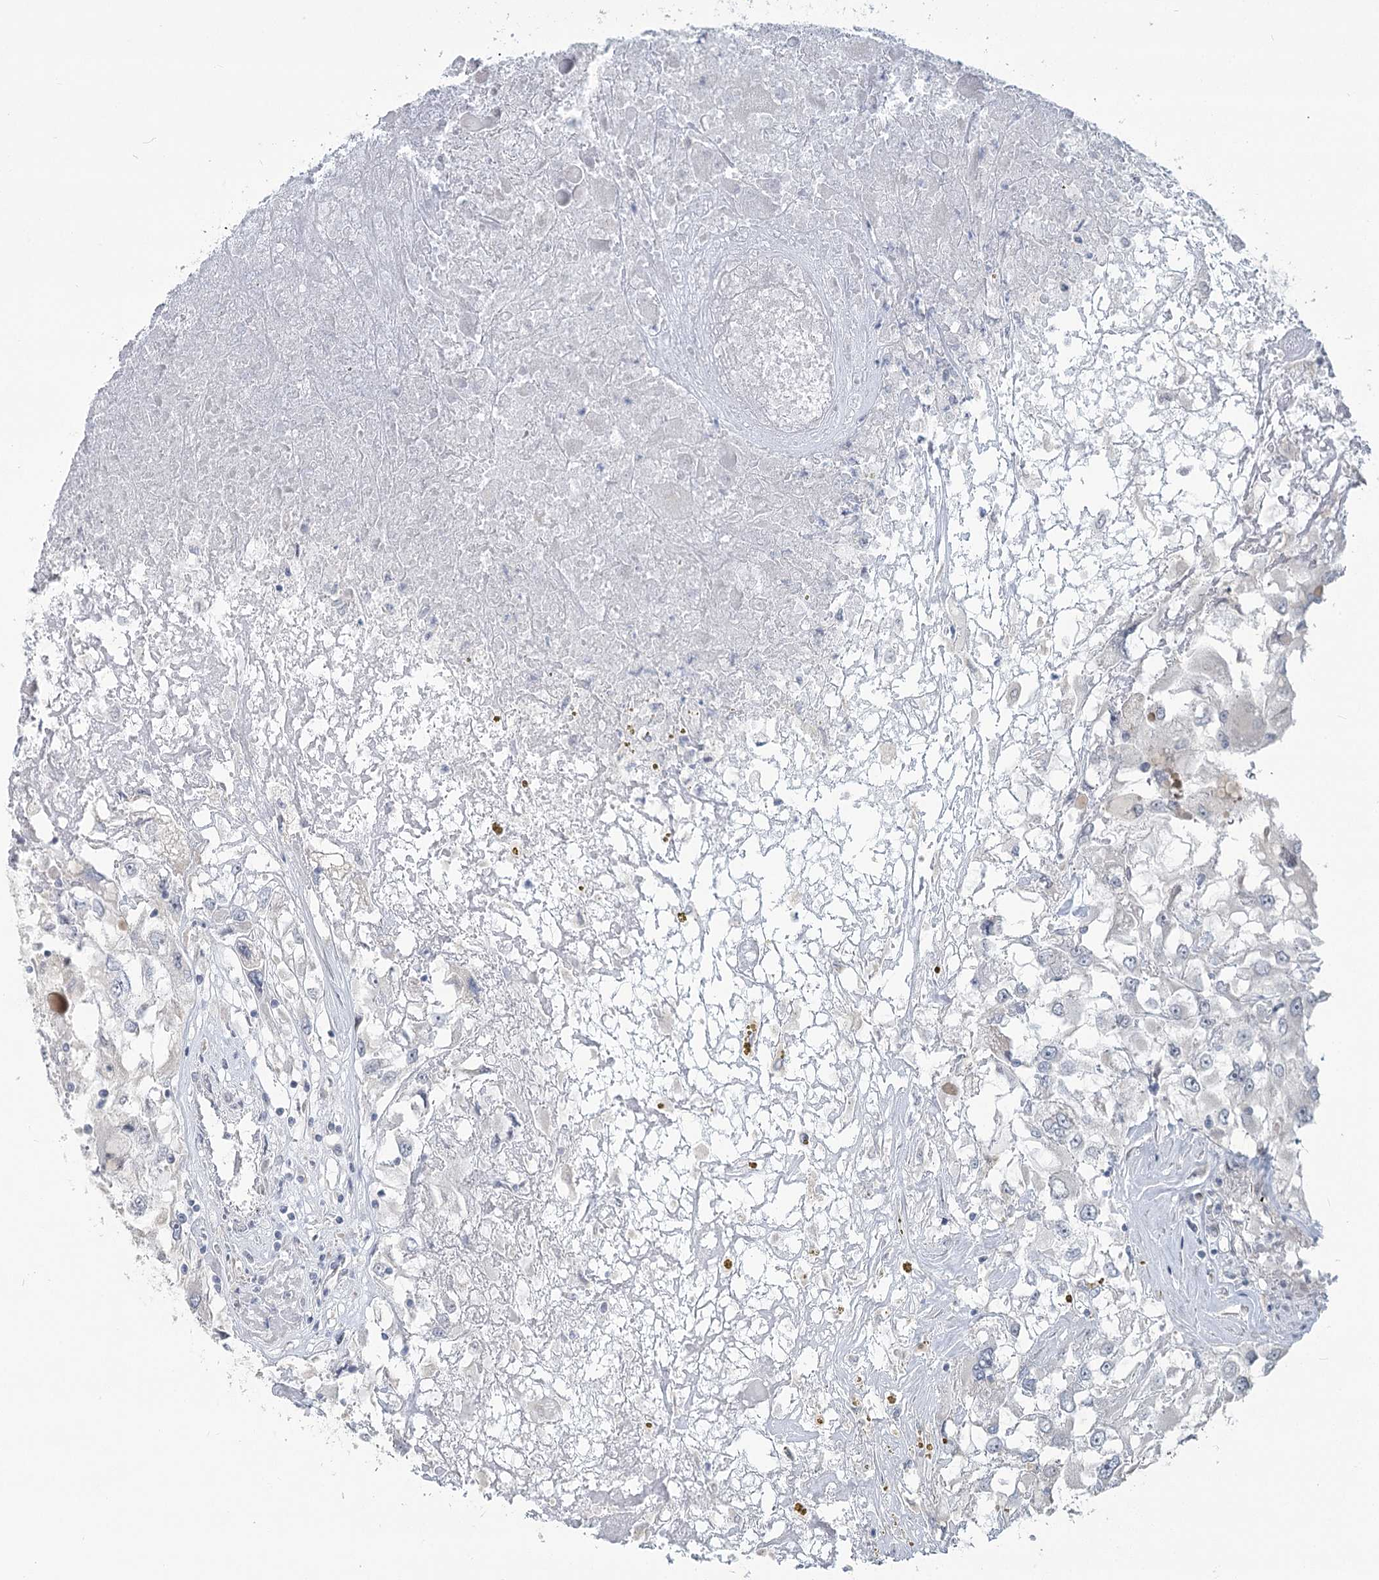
{"staining": {"intensity": "negative", "quantity": "none", "location": "none"}, "tissue": "renal cancer", "cell_type": "Tumor cells", "image_type": "cancer", "snomed": [{"axis": "morphology", "description": "Adenocarcinoma, NOS"}, {"axis": "topography", "description": "Kidney"}], "caption": "This is a micrograph of immunohistochemistry staining of renal cancer, which shows no positivity in tumor cells. (IHC, brightfield microscopy, high magnification).", "gene": "SLC9A3", "patient": {"sex": "female", "age": 52}}